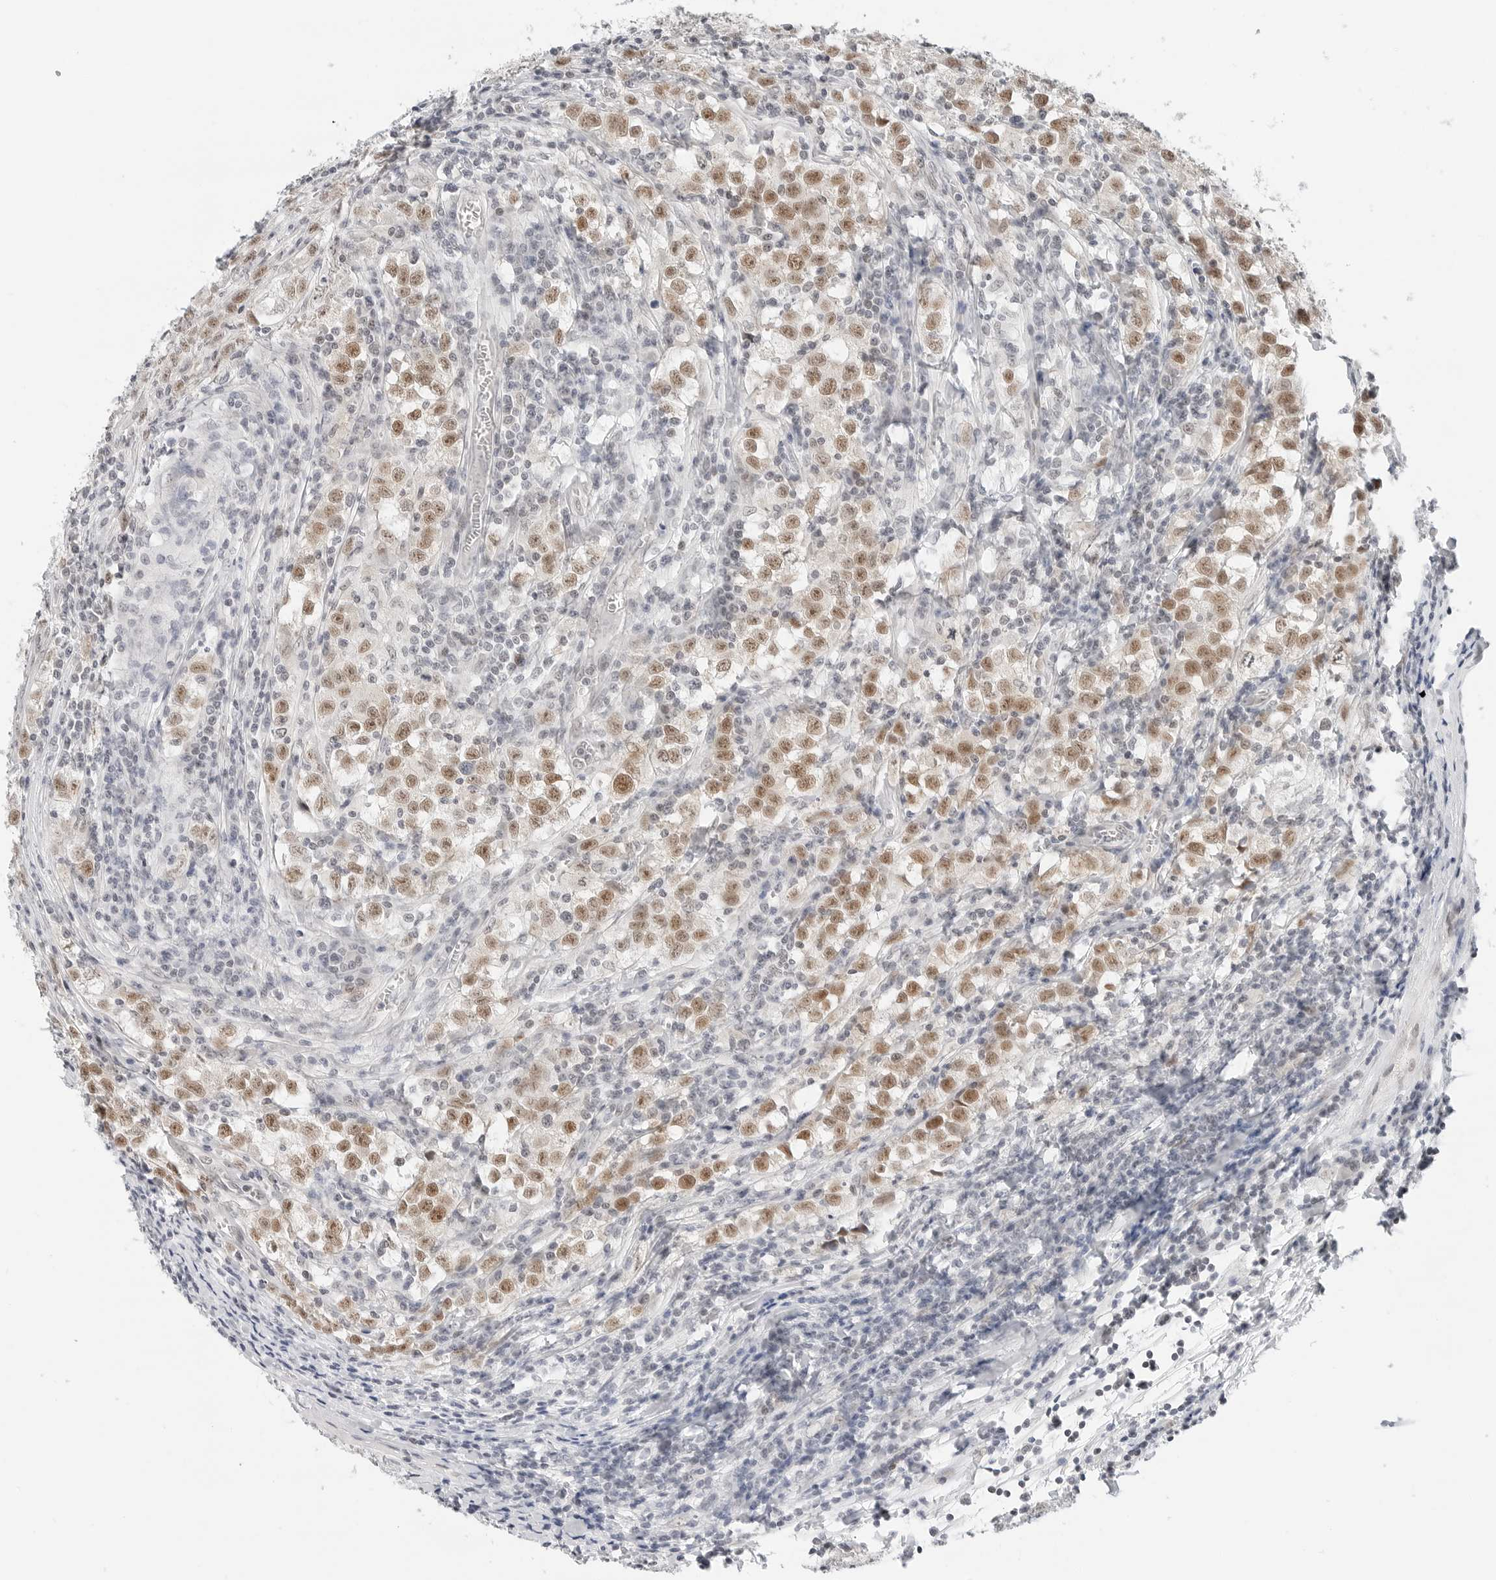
{"staining": {"intensity": "moderate", "quantity": "25%-75%", "location": "nuclear"}, "tissue": "testis cancer", "cell_type": "Tumor cells", "image_type": "cancer", "snomed": [{"axis": "morphology", "description": "Seminoma, NOS"}, {"axis": "morphology", "description": "Carcinoma, Embryonal, NOS"}, {"axis": "topography", "description": "Testis"}], "caption": "Immunohistochemical staining of human testis seminoma reveals medium levels of moderate nuclear protein positivity in about 25%-75% of tumor cells.", "gene": "TSEN2", "patient": {"sex": "male", "age": 43}}